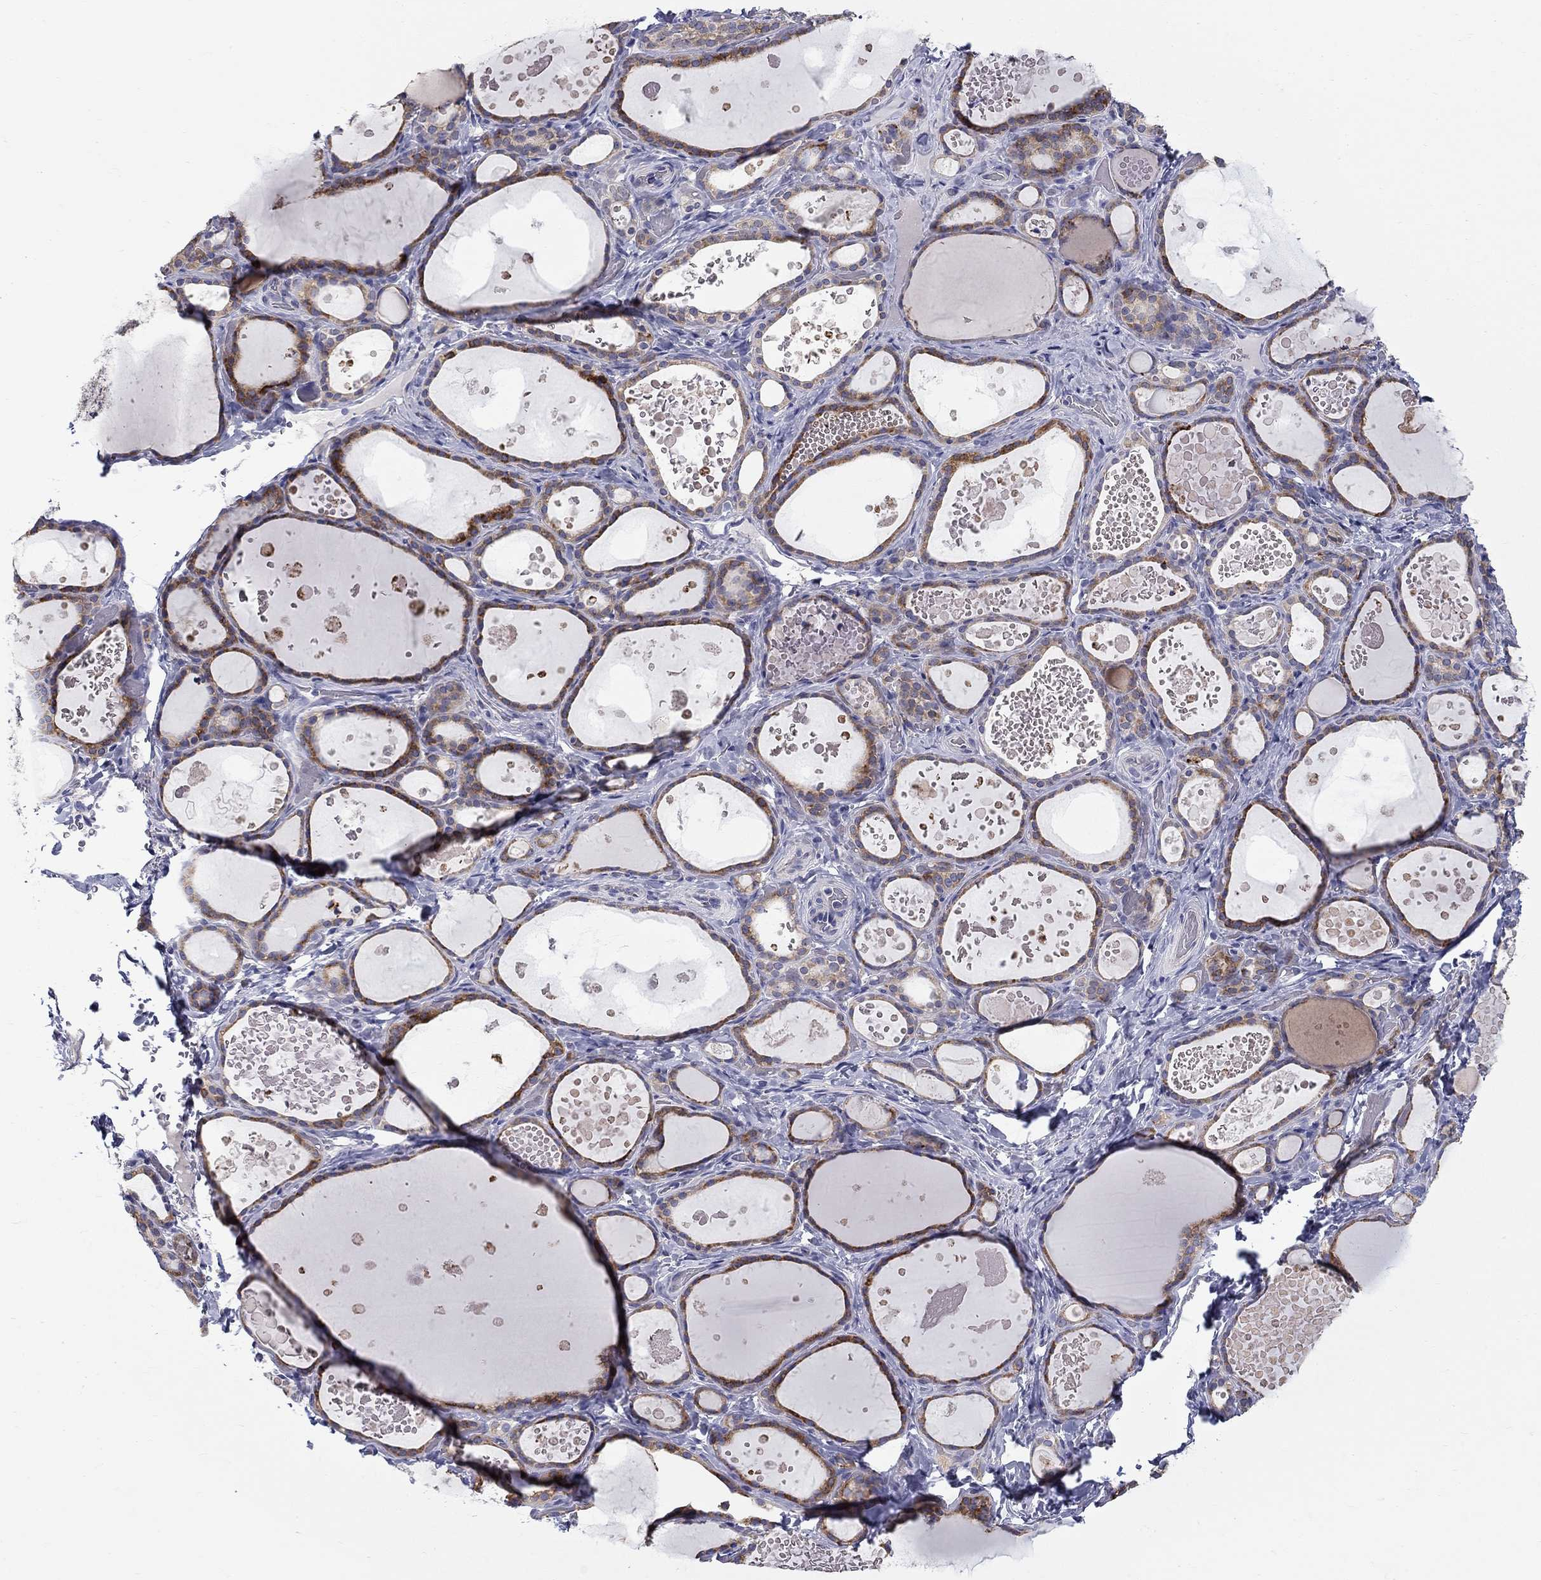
{"staining": {"intensity": "strong", "quantity": ">75%", "location": "cytoplasmic/membranous"}, "tissue": "thyroid gland", "cell_type": "Glandular cells", "image_type": "normal", "snomed": [{"axis": "morphology", "description": "Normal tissue, NOS"}, {"axis": "topography", "description": "Thyroid gland"}], "caption": "The histopathology image demonstrates immunohistochemical staining of unremarkable thyroid gland. There is strong cytoplasmic/membranous expression is present in approximately >75% of glandular cells. Nuclei are stained in blue.", "gene": "QRFPR", "patient": {"sex": "female", "age": 56}}